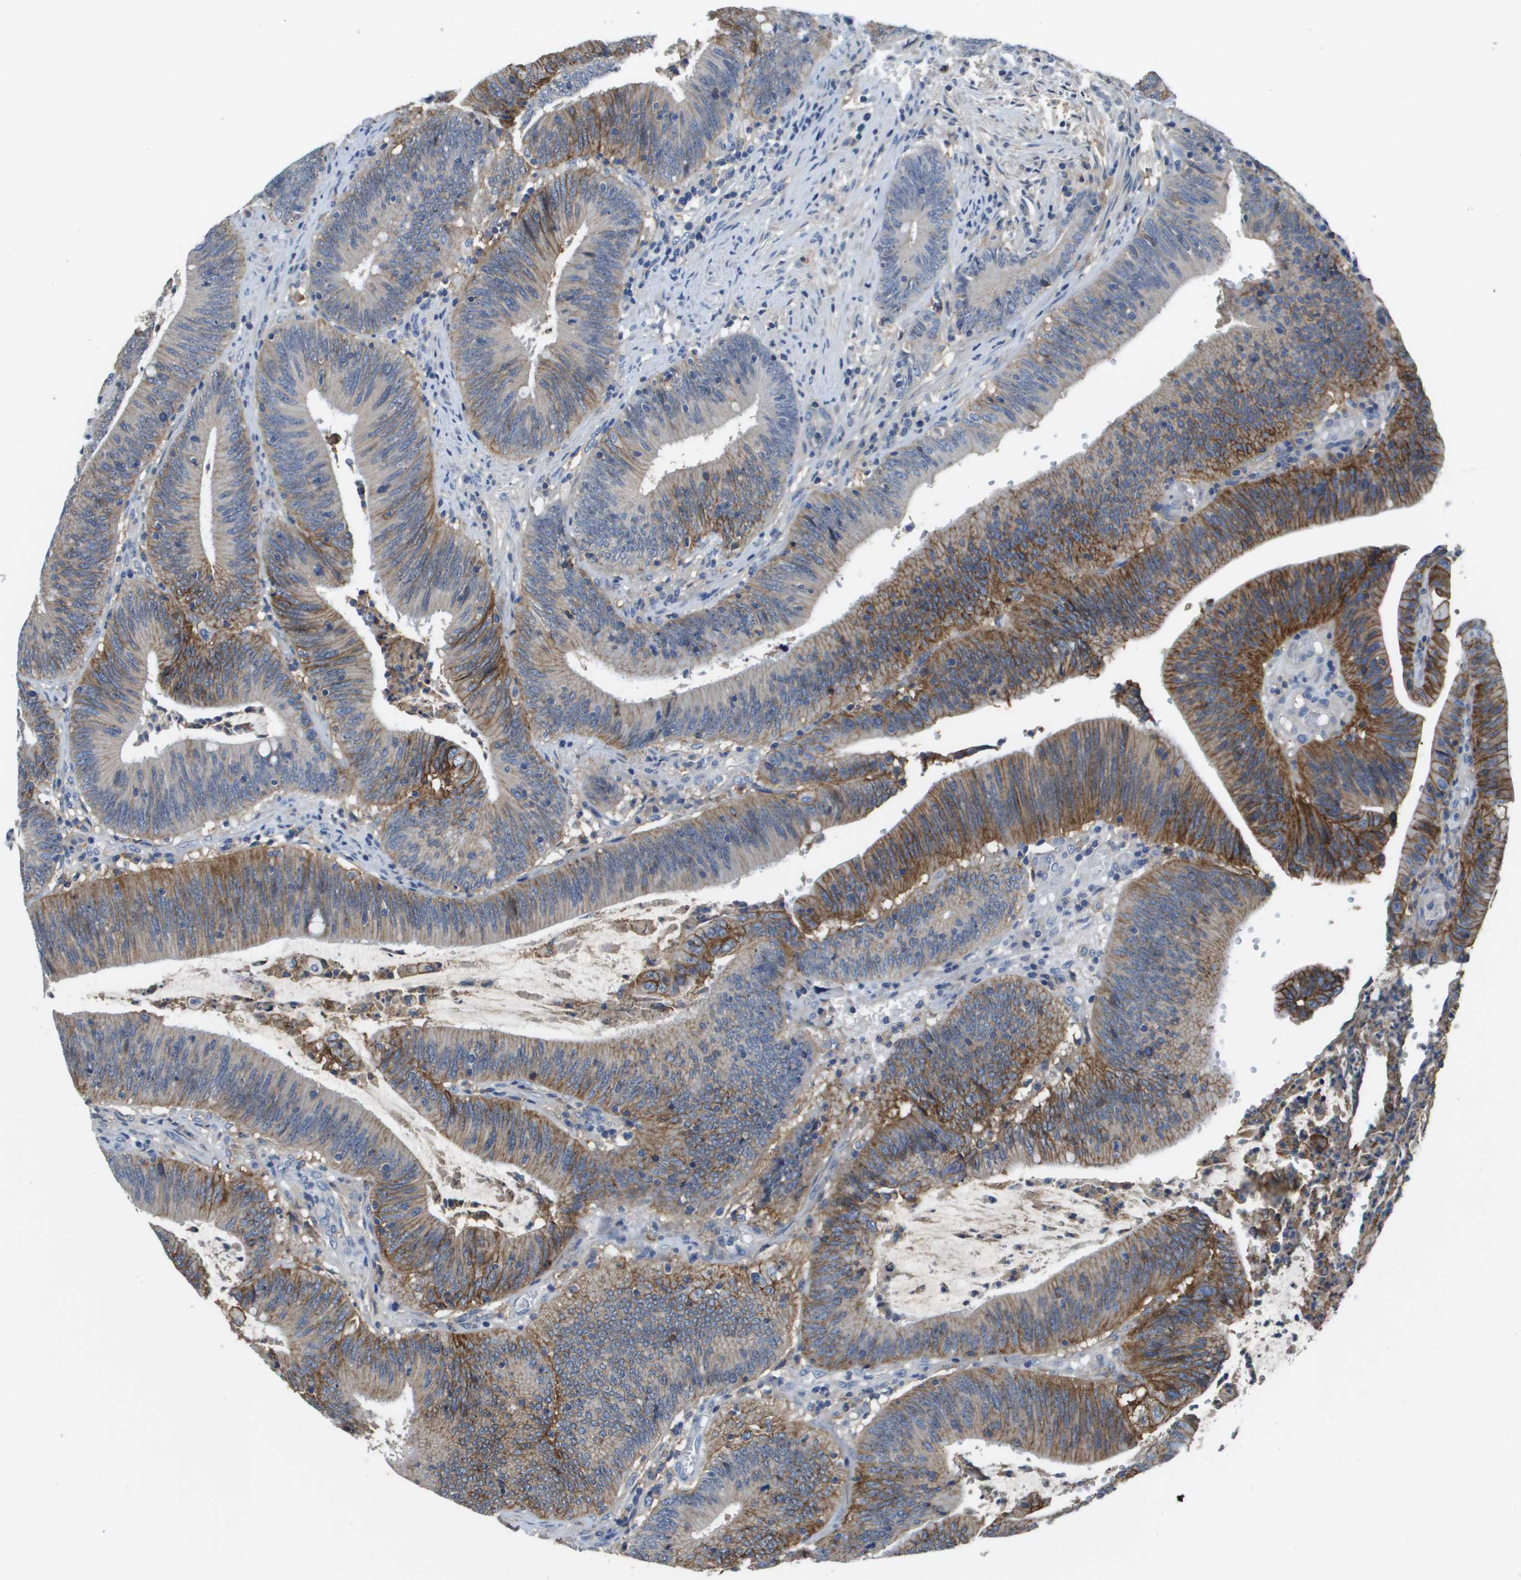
{"staining": {"intensity": "moderate", "quantity": ">75%", "location": "cytoplasmic/membranous"}, "tissue": "colorectal cancer", "cell_type": "Tumor cells", "image_type": "cancer", "snomed": [{"axis": "morphology", "description": "Normal tissue, NOS"}, {"axis": "morphology", "description": "Adenocarcinoma, NOS"}, {"axis": "topography", "description": "Rectum"}], "caption": "Colorectal adenocarcinoma stained with DAB immunohistochemistry (IHC) exhibits medium levels of moderate cytoplasmic/membranous expression in about >75% of tumor cells.", "gene": "SLC16A3", "patient": {"sex": "female", "age": 66}}